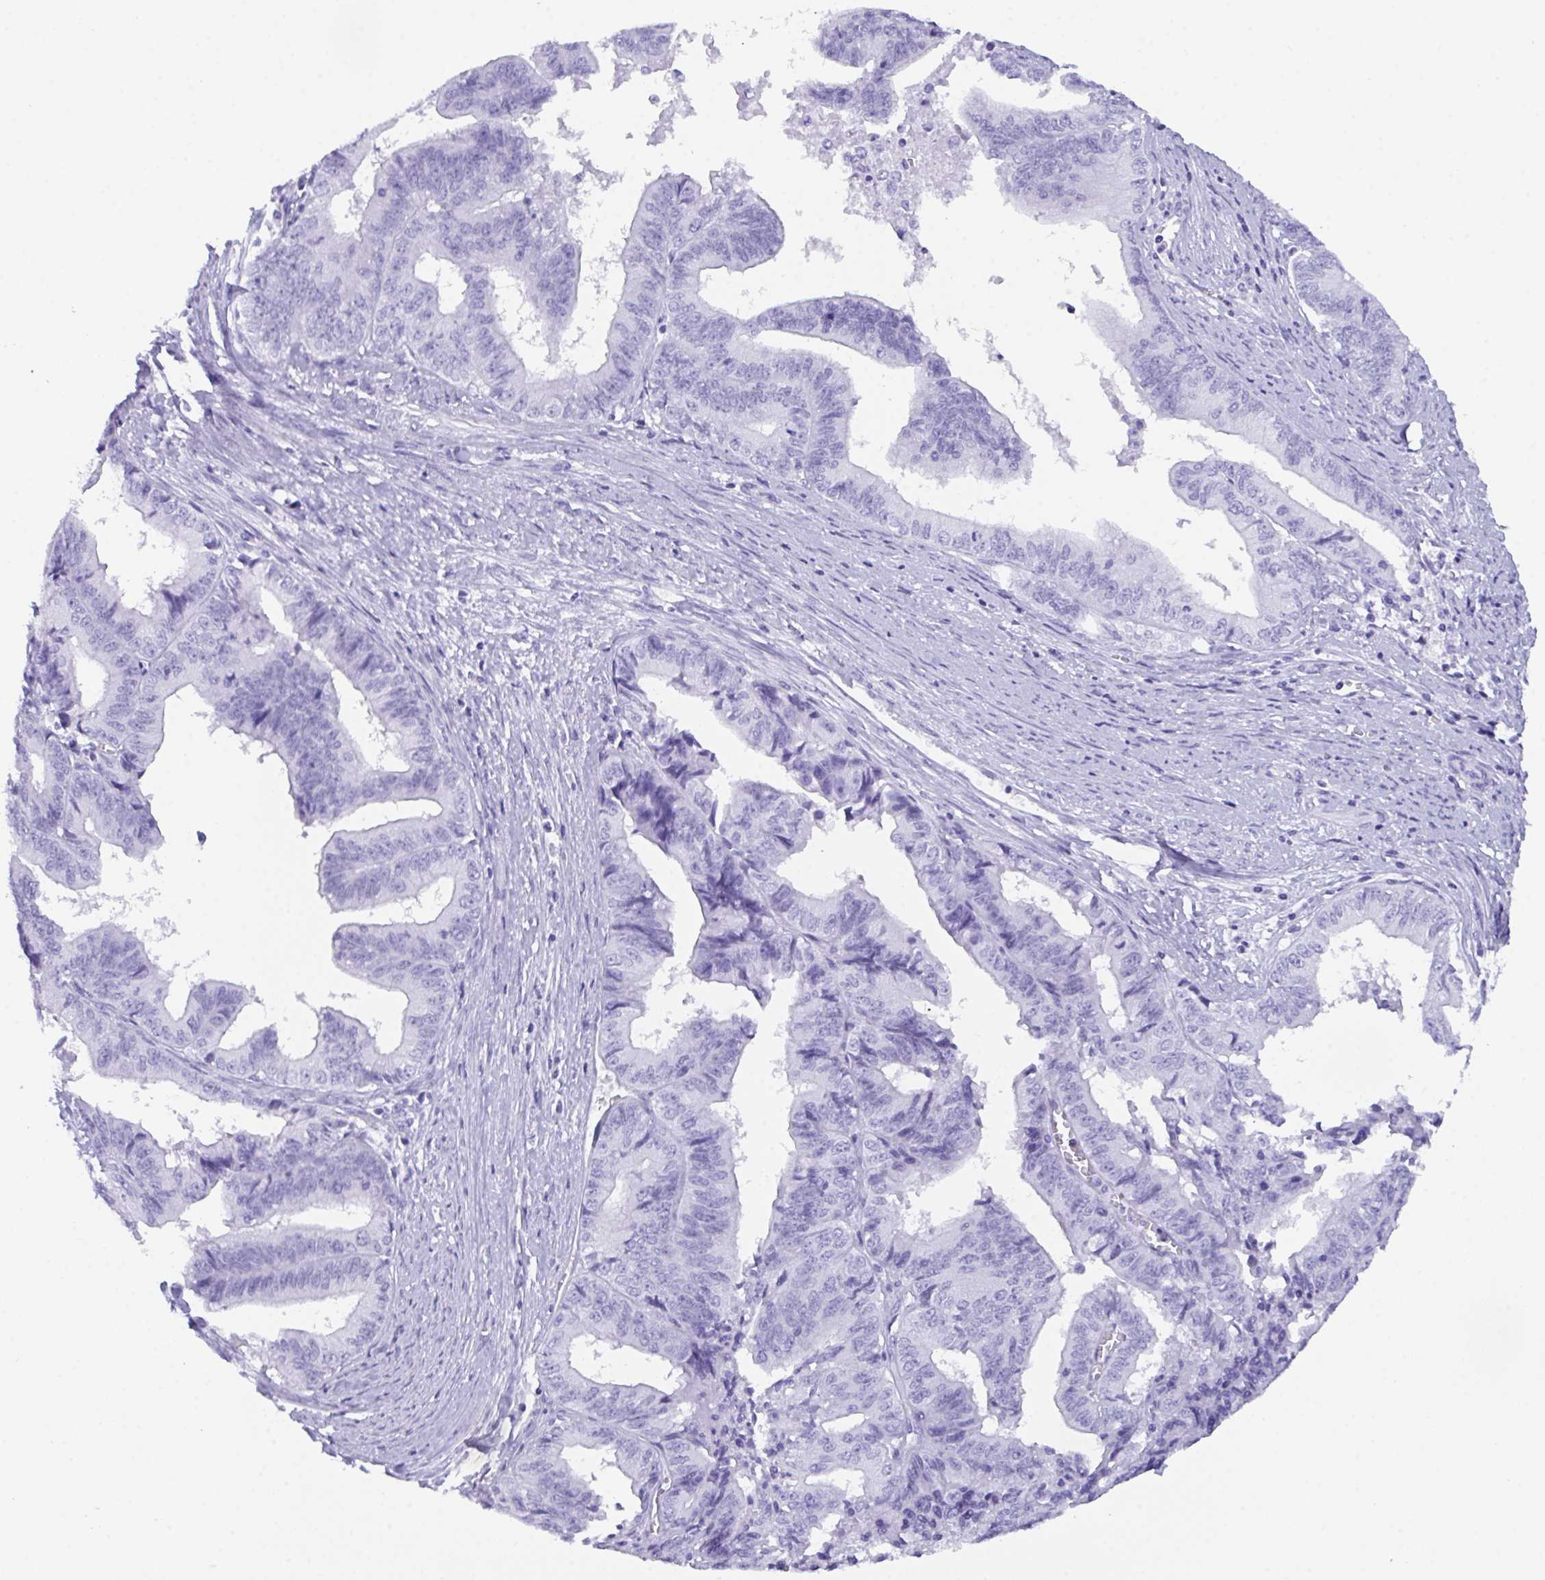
{"staining": {"intensity": "negative", "quantity": "none", "location": "none"}, "tissue": "endometrial cancer", "cell_type": "Tumor cells", "image_type": "cancer", "snomed": [{"axis": "morphology", "description": "Adenocarcinoma, NOS"}, {"axis": "topography", "description": "Endometrium"}], "caption": "A micrograph of human adenocarcinoma (endometrial) is negative for staining in tumor cells.", "gene": "ZNF850", "patient": {"sex": "female", "age": 65}}